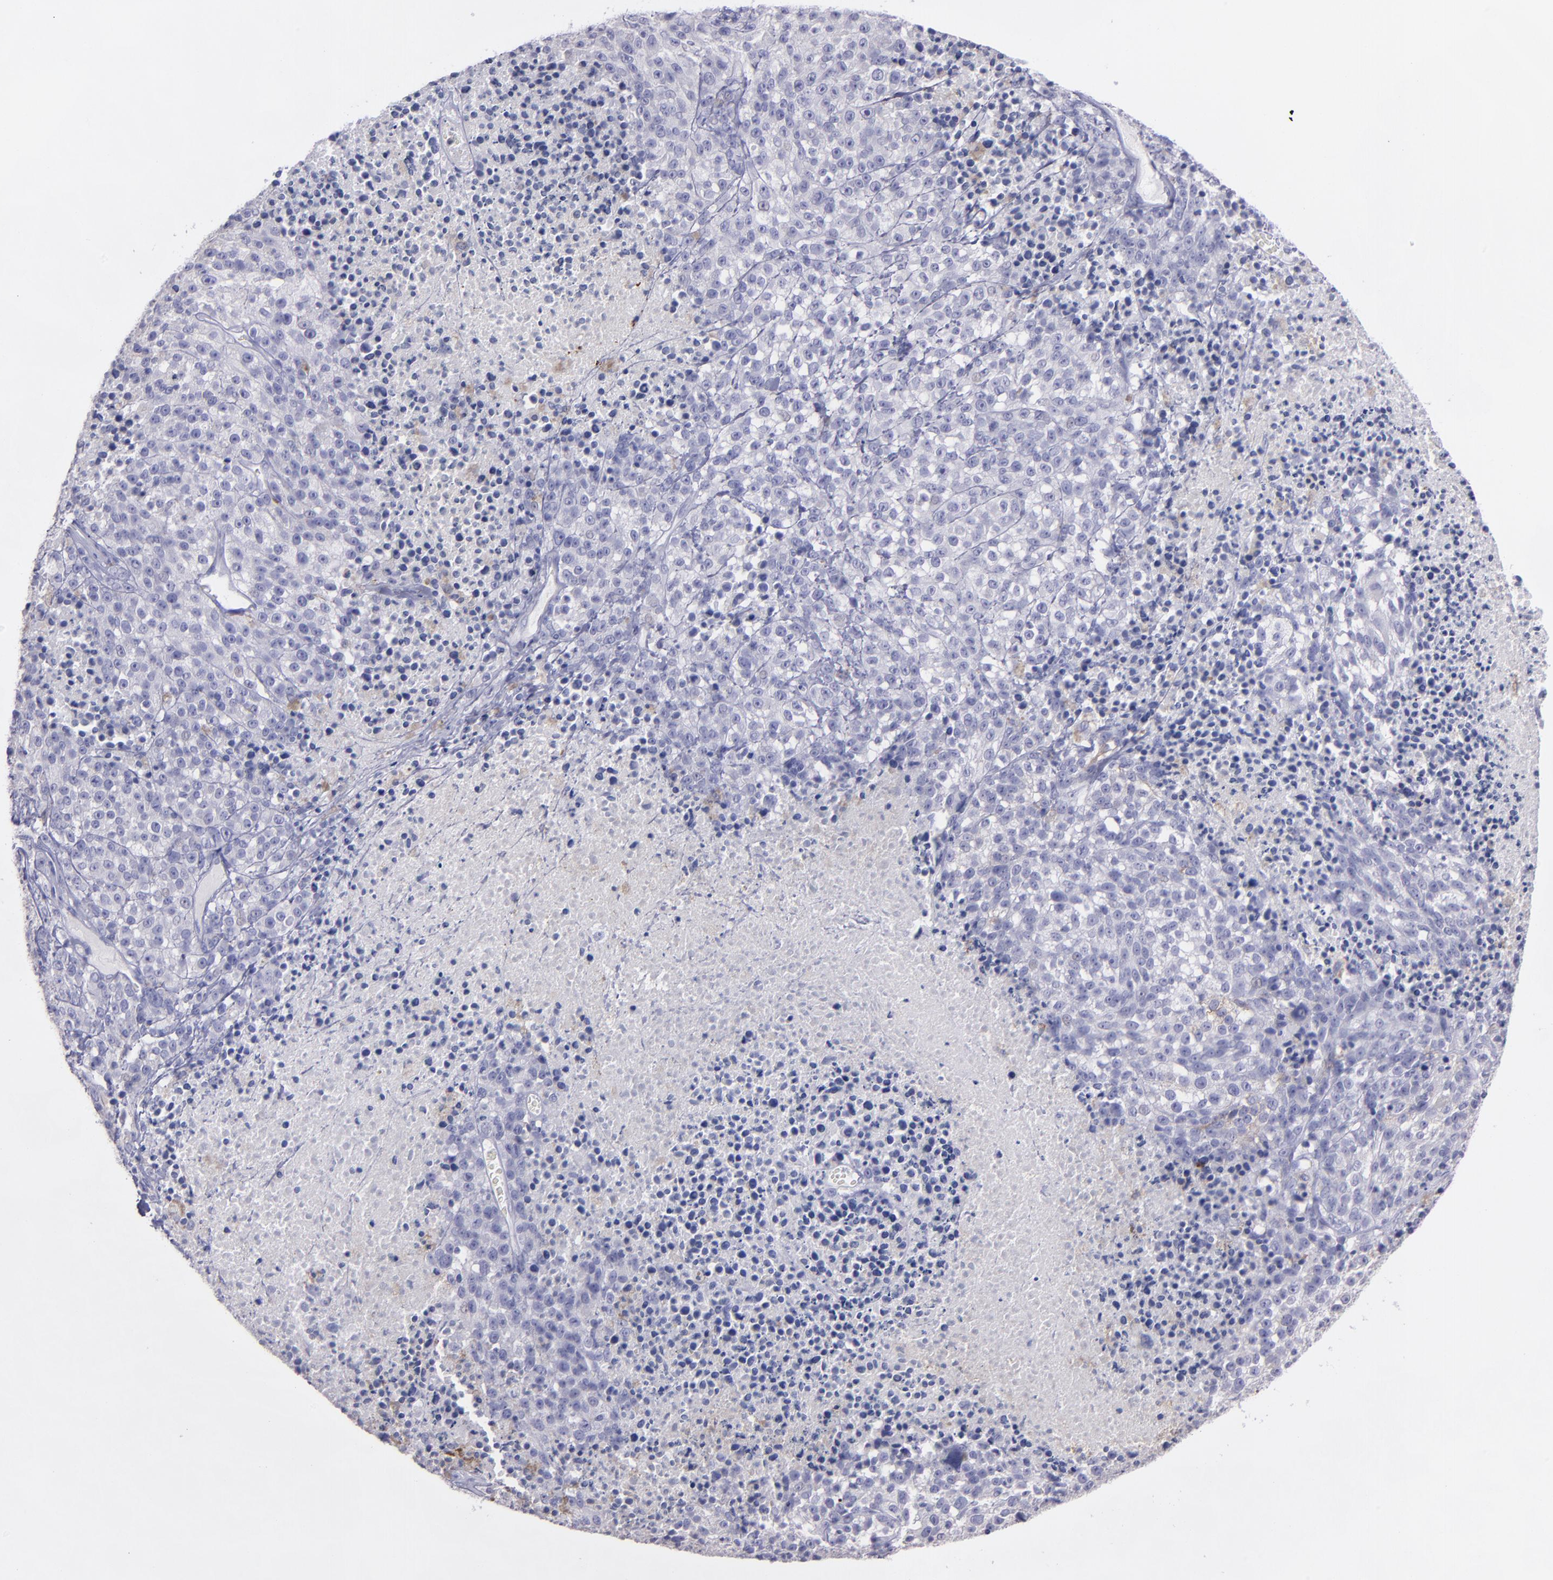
{"staining": {"intensity": "negative", "quantity": "none", "location": "none"}, "tissue": "melanoma", "cell_type": "Tumor cells", "image_type": "cancer", "snomed": [{"axis": "morphology", "description": "Malignant melanoma, Metastatic site"}, {"axis": "topography", "description": "Cerebral cortex"}], "caption": "Human melanoma stained for a protein using IHC shows no expression in tumor cells.", "gene": "SNAP25", "patient": {"sex": "female", "age": 52}}